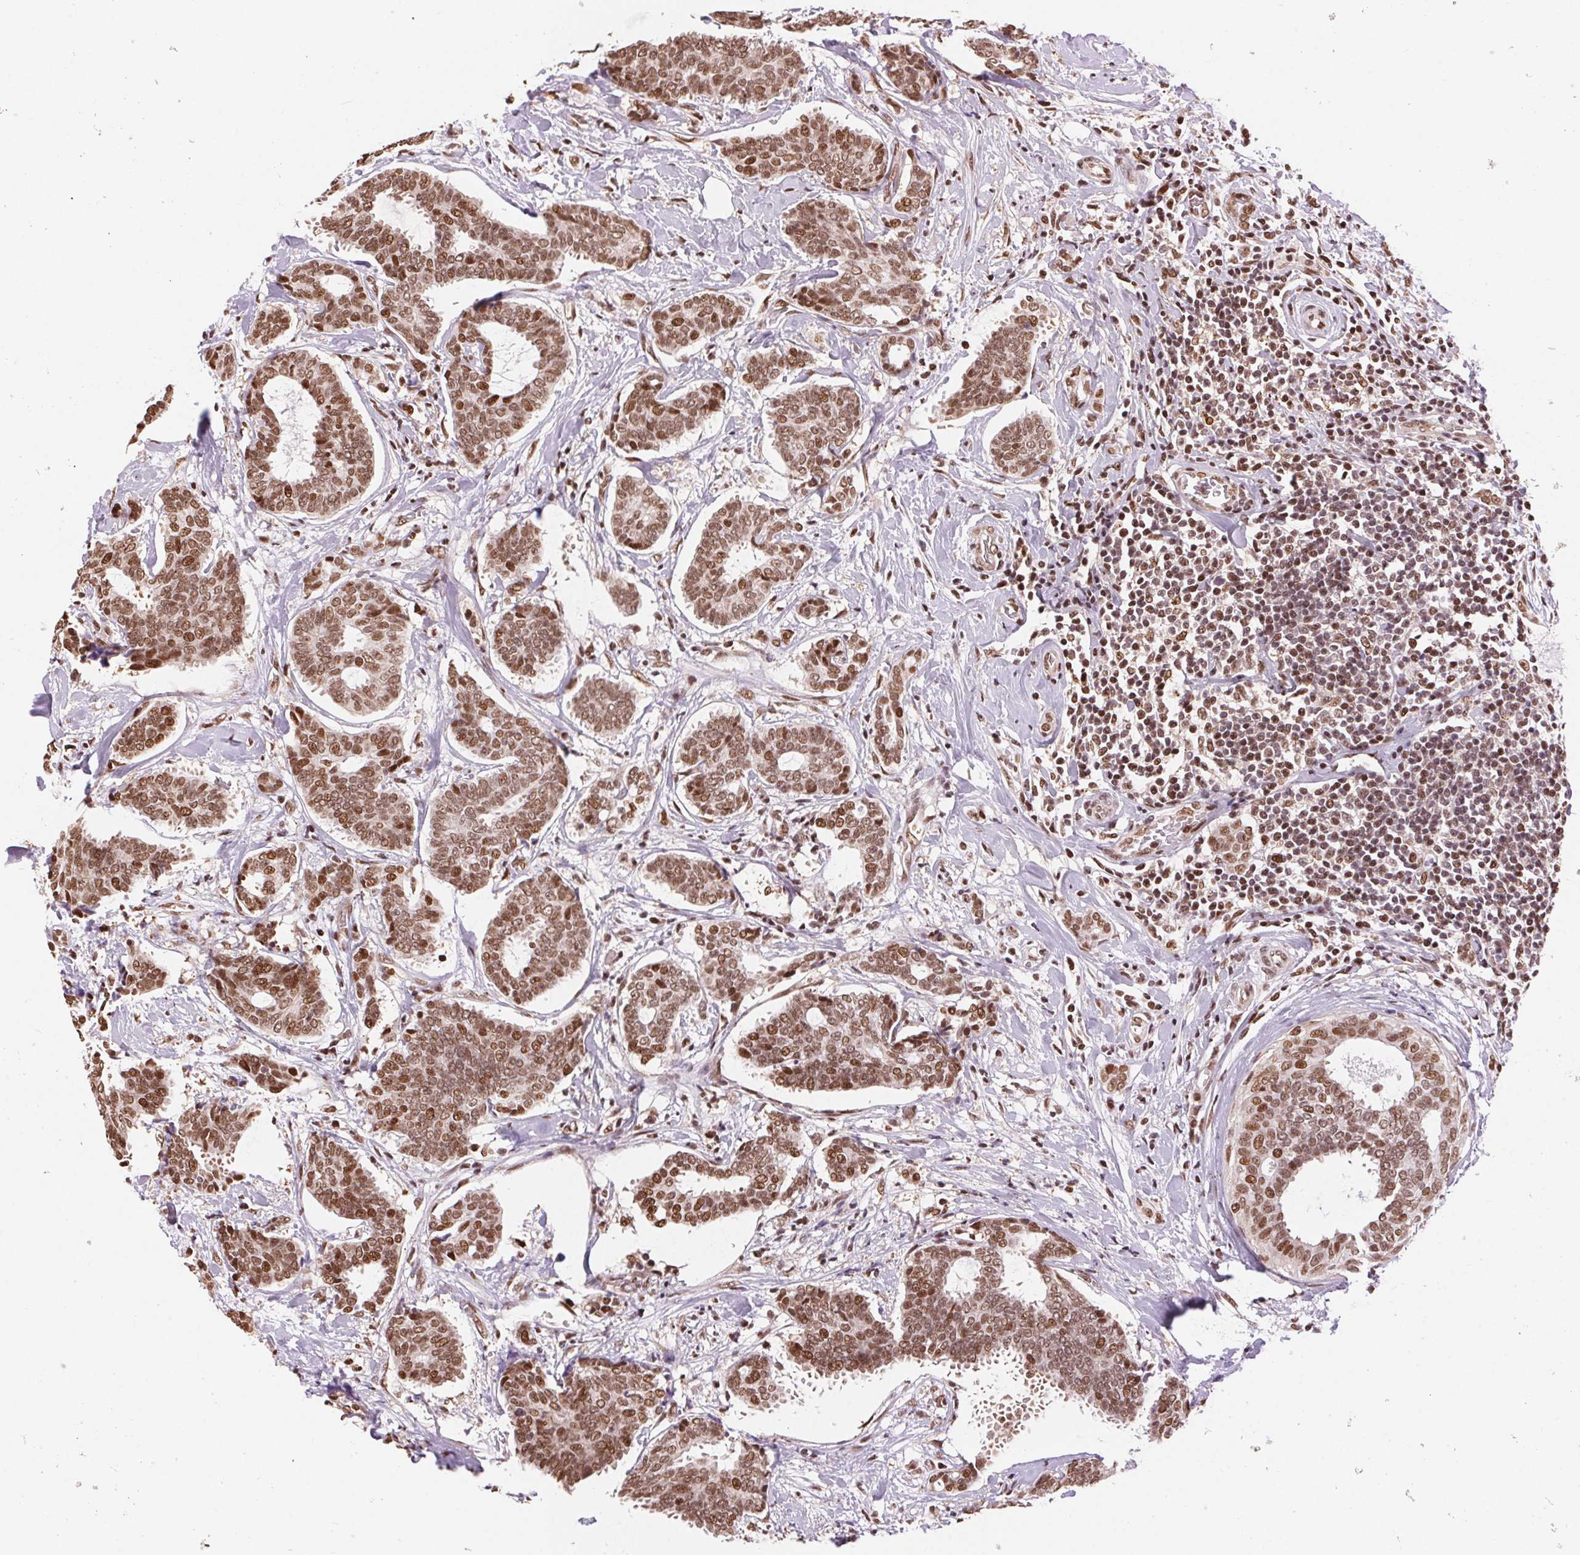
{"staining": {"intensity": "moderate", "quantity": ">75%", "location": "nuclear"}, "tissue": "breast cancer", "cell_type": "Tumor cells", "image_type": "cancer", "snomed": [{"axis": "morphology", "description": "Intraductal carcinoma, in situ"}, {"axis": "morphology", "description": "Duct carcinoma"}, {"axis": "morphology", "description": "Lobular carcinoma, in situ"}, {"axis": "topography", "description": "Breast"}], "caption": "Immunohistochemical staining of human lobular carcinoma in situ (breast) demonstrates medium levels of moderate nuclear protein expression in about >75% of tumor cells. (IHC, brightfield microscopy, high magnification).", "gene": "RAD23A", "patient": {"sex": "female", "age": 44}}